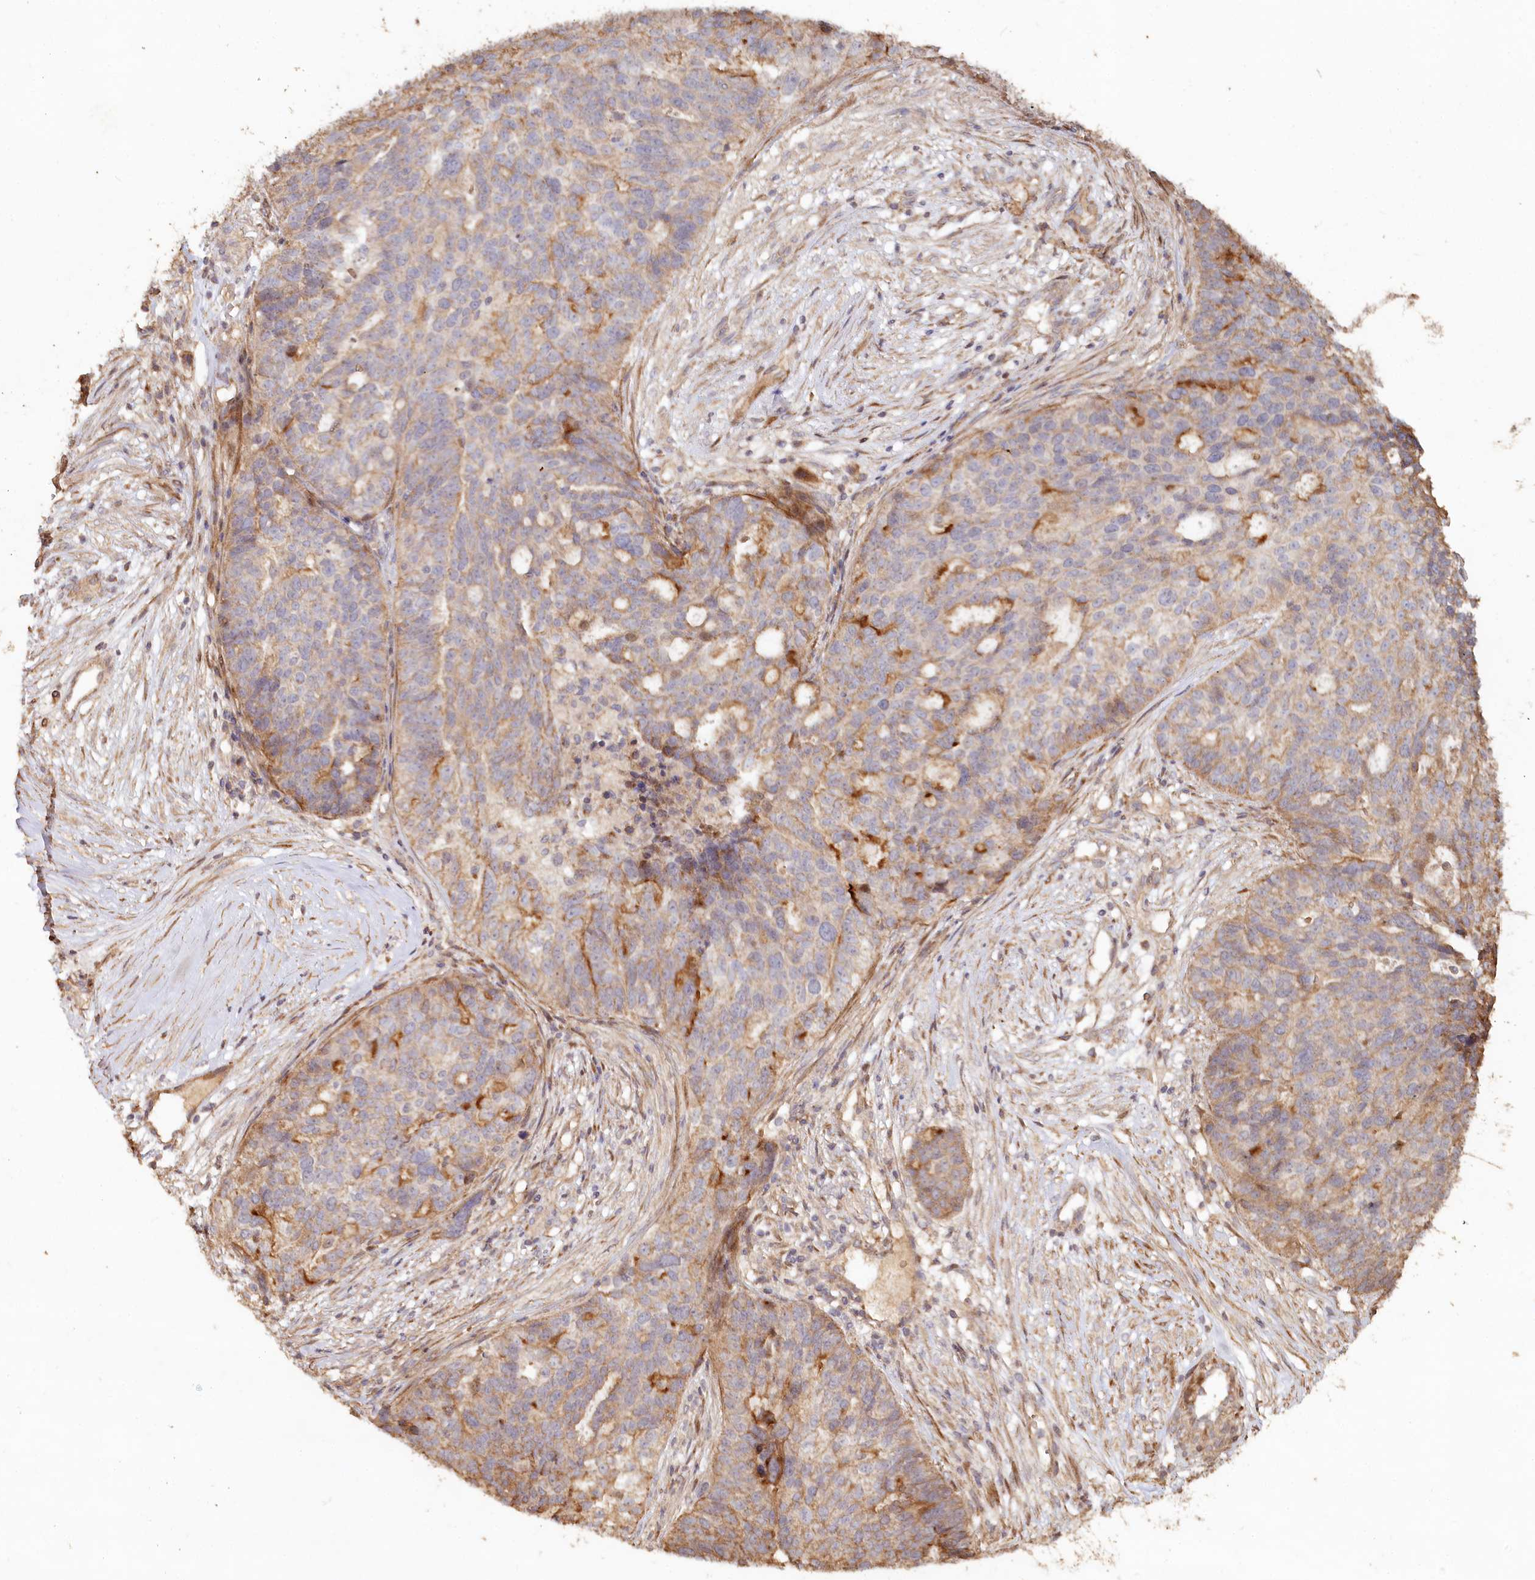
{"staining": {"intensity": "moderate", "quantity": "<25%", "location": "cytoplasmic/membranous"}, "tissue": "ovarian cancer", "cell_type": "Tumor cells", "image_type": "cancer", "snomed": [{"axis": "morphology", "description": "Cystadenocarcinoma, serous, NOS"}, {"axis": "topography", "description": "Ovary"}], "caption": "Serous cystadenocarcinoma (ovarian) stained with a brown dye shows moderate cytoplasmic/membranous positive staining in about <25% of tumor cells.", "gene": "HAL", "patient": {"sex": "female", "age": 59}}